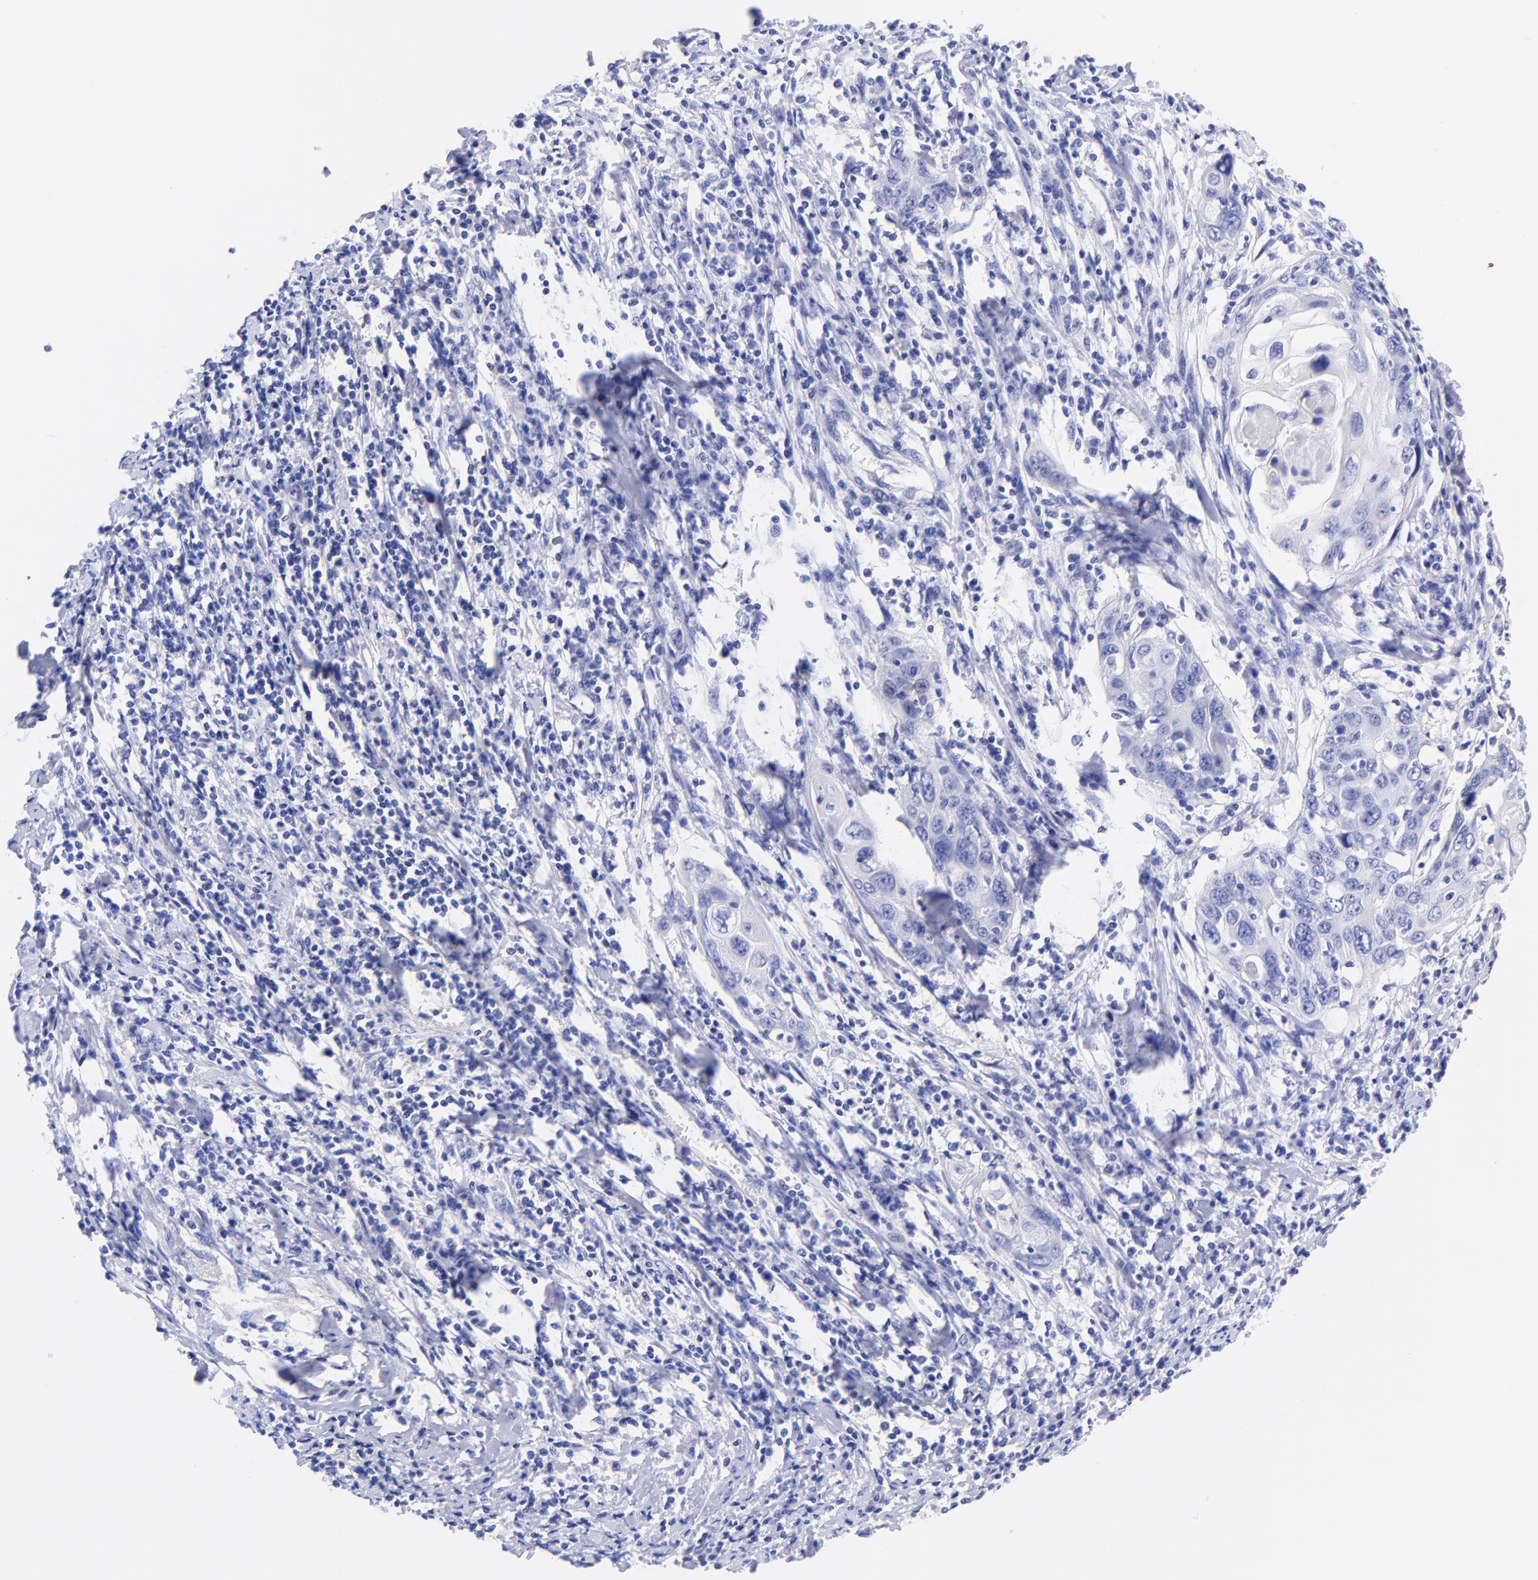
{"staining": {"intensity": "negative", "quantity": "none", "location": "none"}, "tissue": "cervical cancer", "cell_type": "Tumor cells", "image_type": "cancer", "snomed": [{"axis": "morphology", "description": "Squamous cell carcinoma, NOS"}, {"axis": "topography", "description": "Cervix"}], "caption": "A histopathology image of human cervical cancer is negative for staining in tumor cells. The staining is performed using DAB (3,3'-diaminobenzidine) brown chromogen with nuclei counter-stained in using hematoxylin.", "gene": "GPHN", "patient": {"sex": "female", "age": 54}}